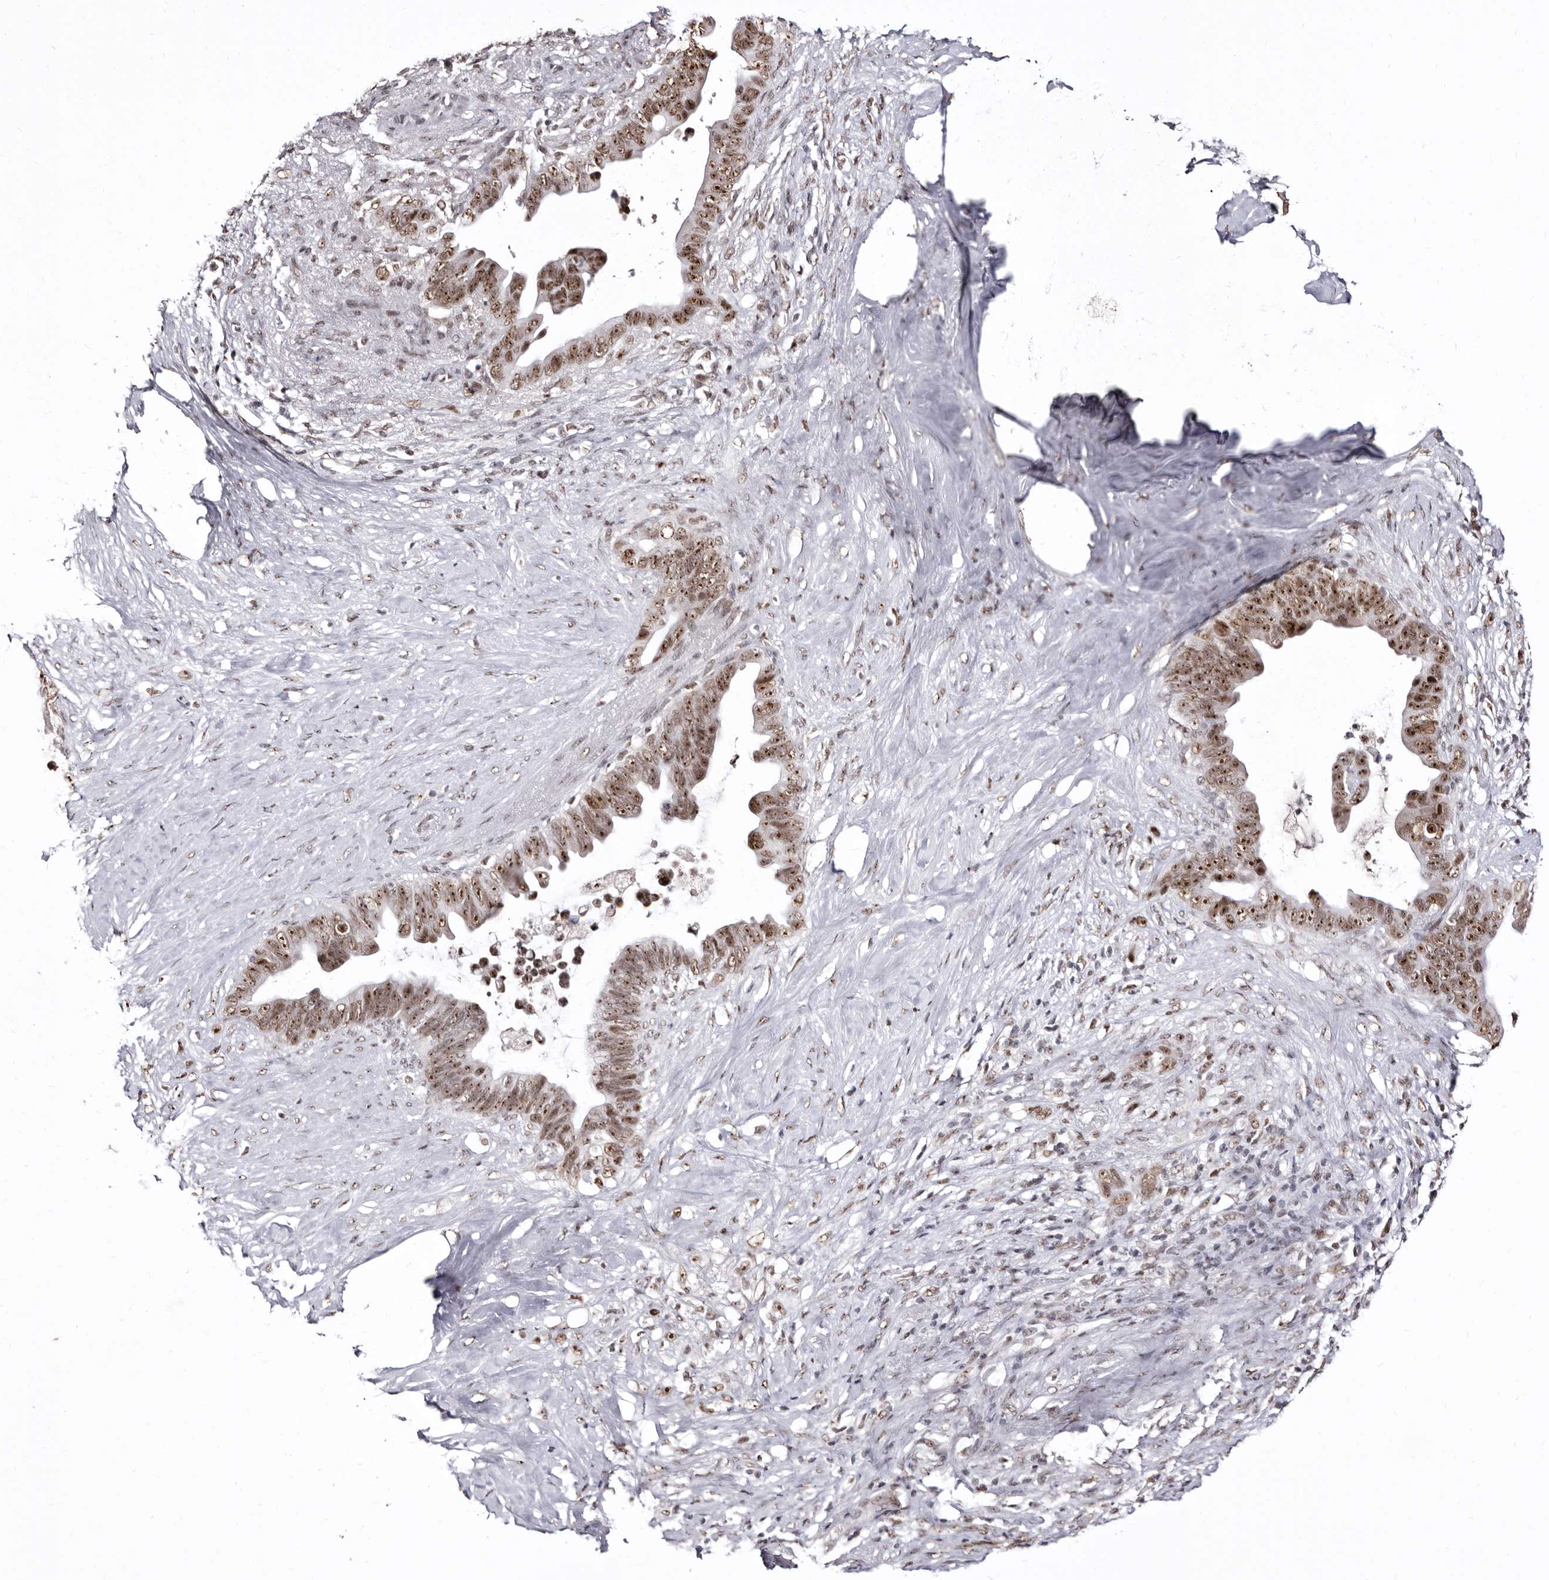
{"staining": {"intensity": "moderate", "quantity": ">75%", "location": "nuclear"}, "tissue": "pancreatic cancer", "cell_type": "Tumor cells", "image_type": "cancer", "snomed": [{"axis": "morphology", "description": "Adenocarcinoma, NOS"}, {"axis": "topography", "description": "Pancreas"}], "caption": "Immunohistochemical staining of human pancreatic adenocarcinoma demonstrates medium levels of moderate nuclear staining in approximately >75% of tumor cells.", "gene": "ANAPC11", "patient": {"sex": "female", "age": 72}}